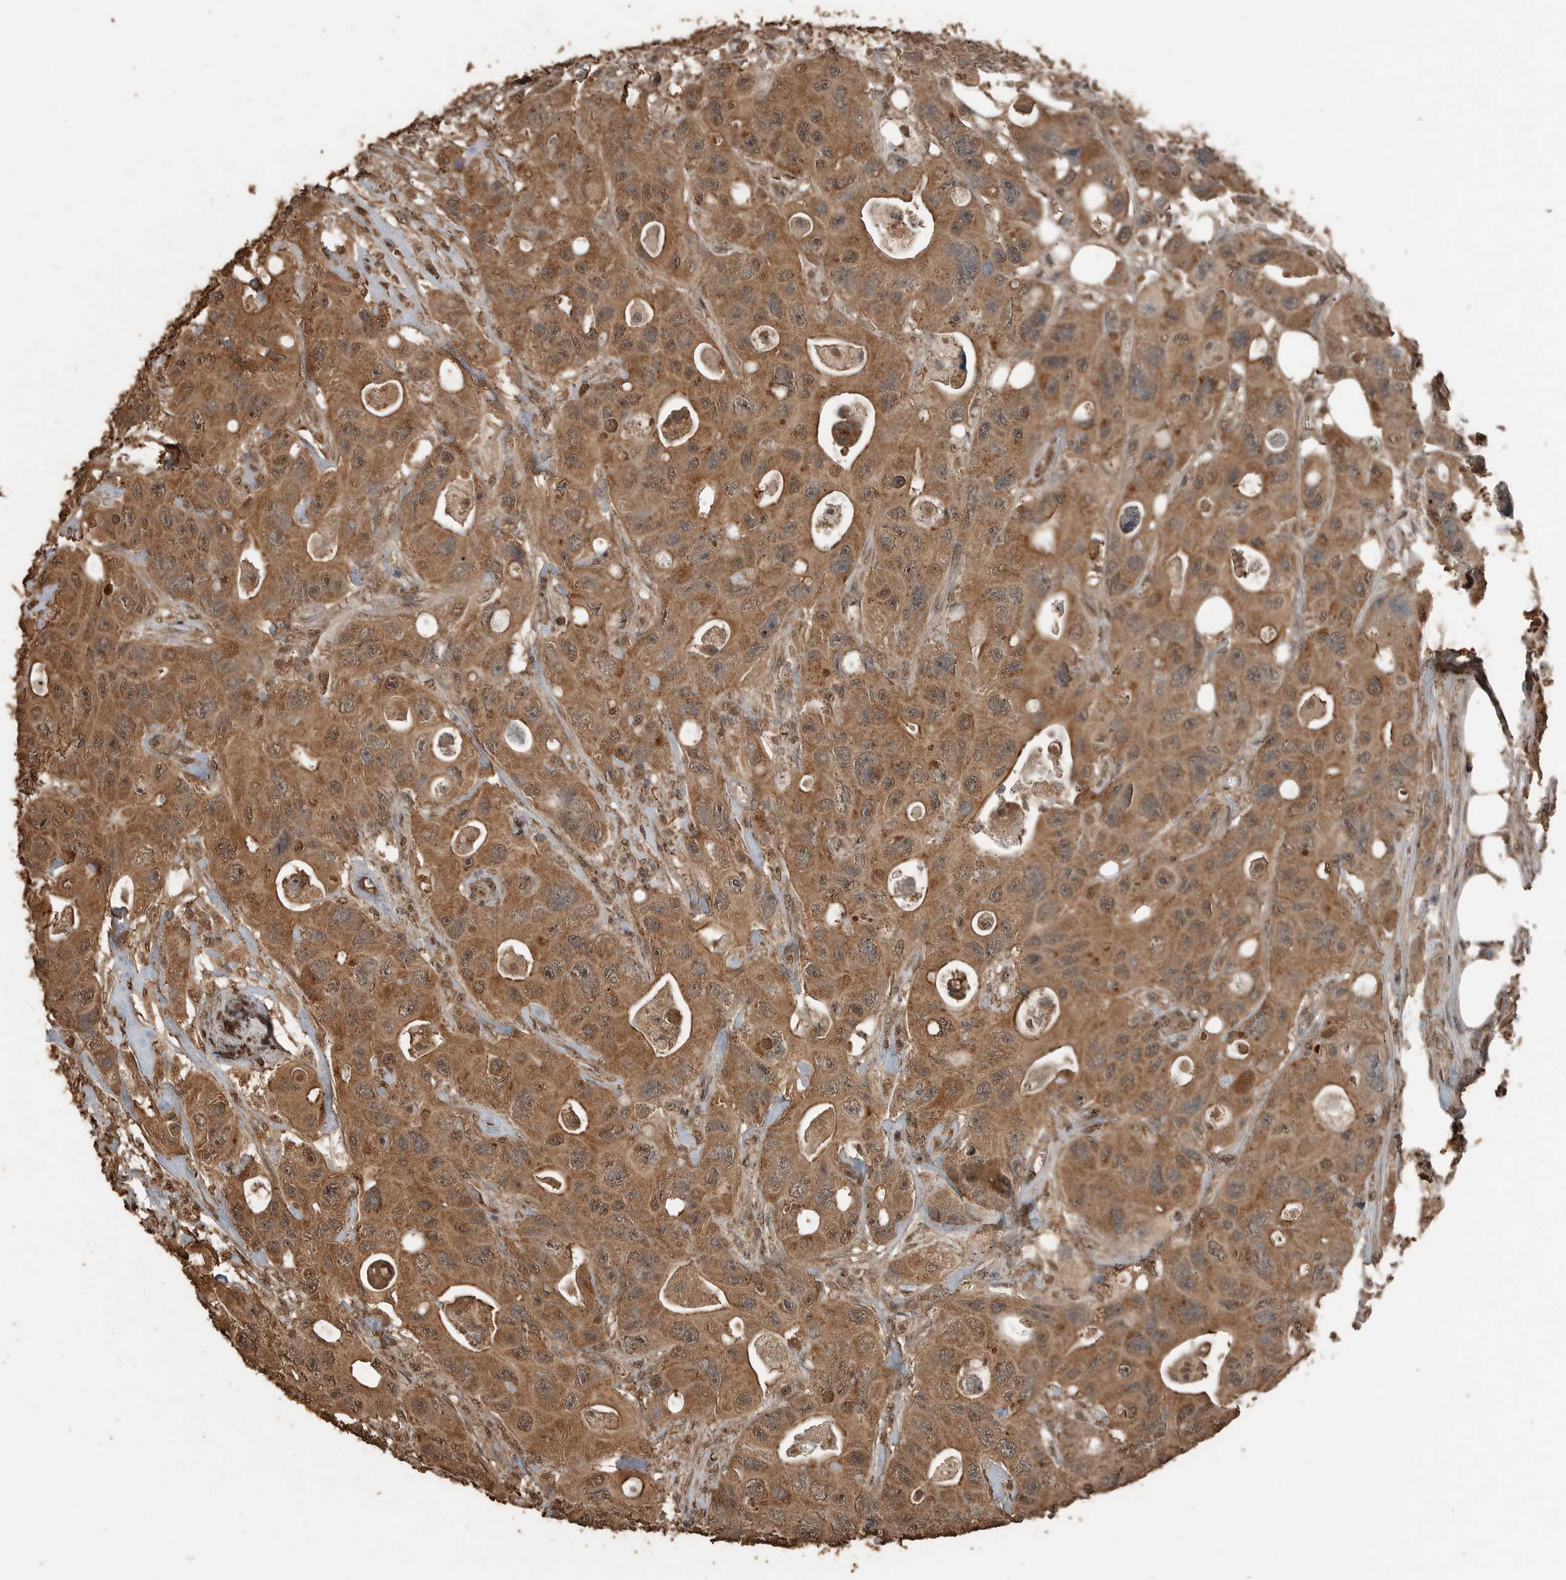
{"staining": {"intensity": "moderate", "quantity": ">75%", "location": "cytoplasmic/membranous,nuclear"}, "tissue": "colorectal cancer", "cell_type": "Tumor cells", "image_type": "cancer", "snomed": [{"axis": "morphology", "description": "Adenocarcinoma, NOS"}, {"axis": "topography", "description": "Colon"}], "caption": "This is a histology image of immunohistochemistry staining of colorectal cancer, which shows moderate positivity in the cytoplasmic/membranous and nuclear of tumor cells.", "gene": "BLZF1", "patient": {"sex": "female", "age": 46}}